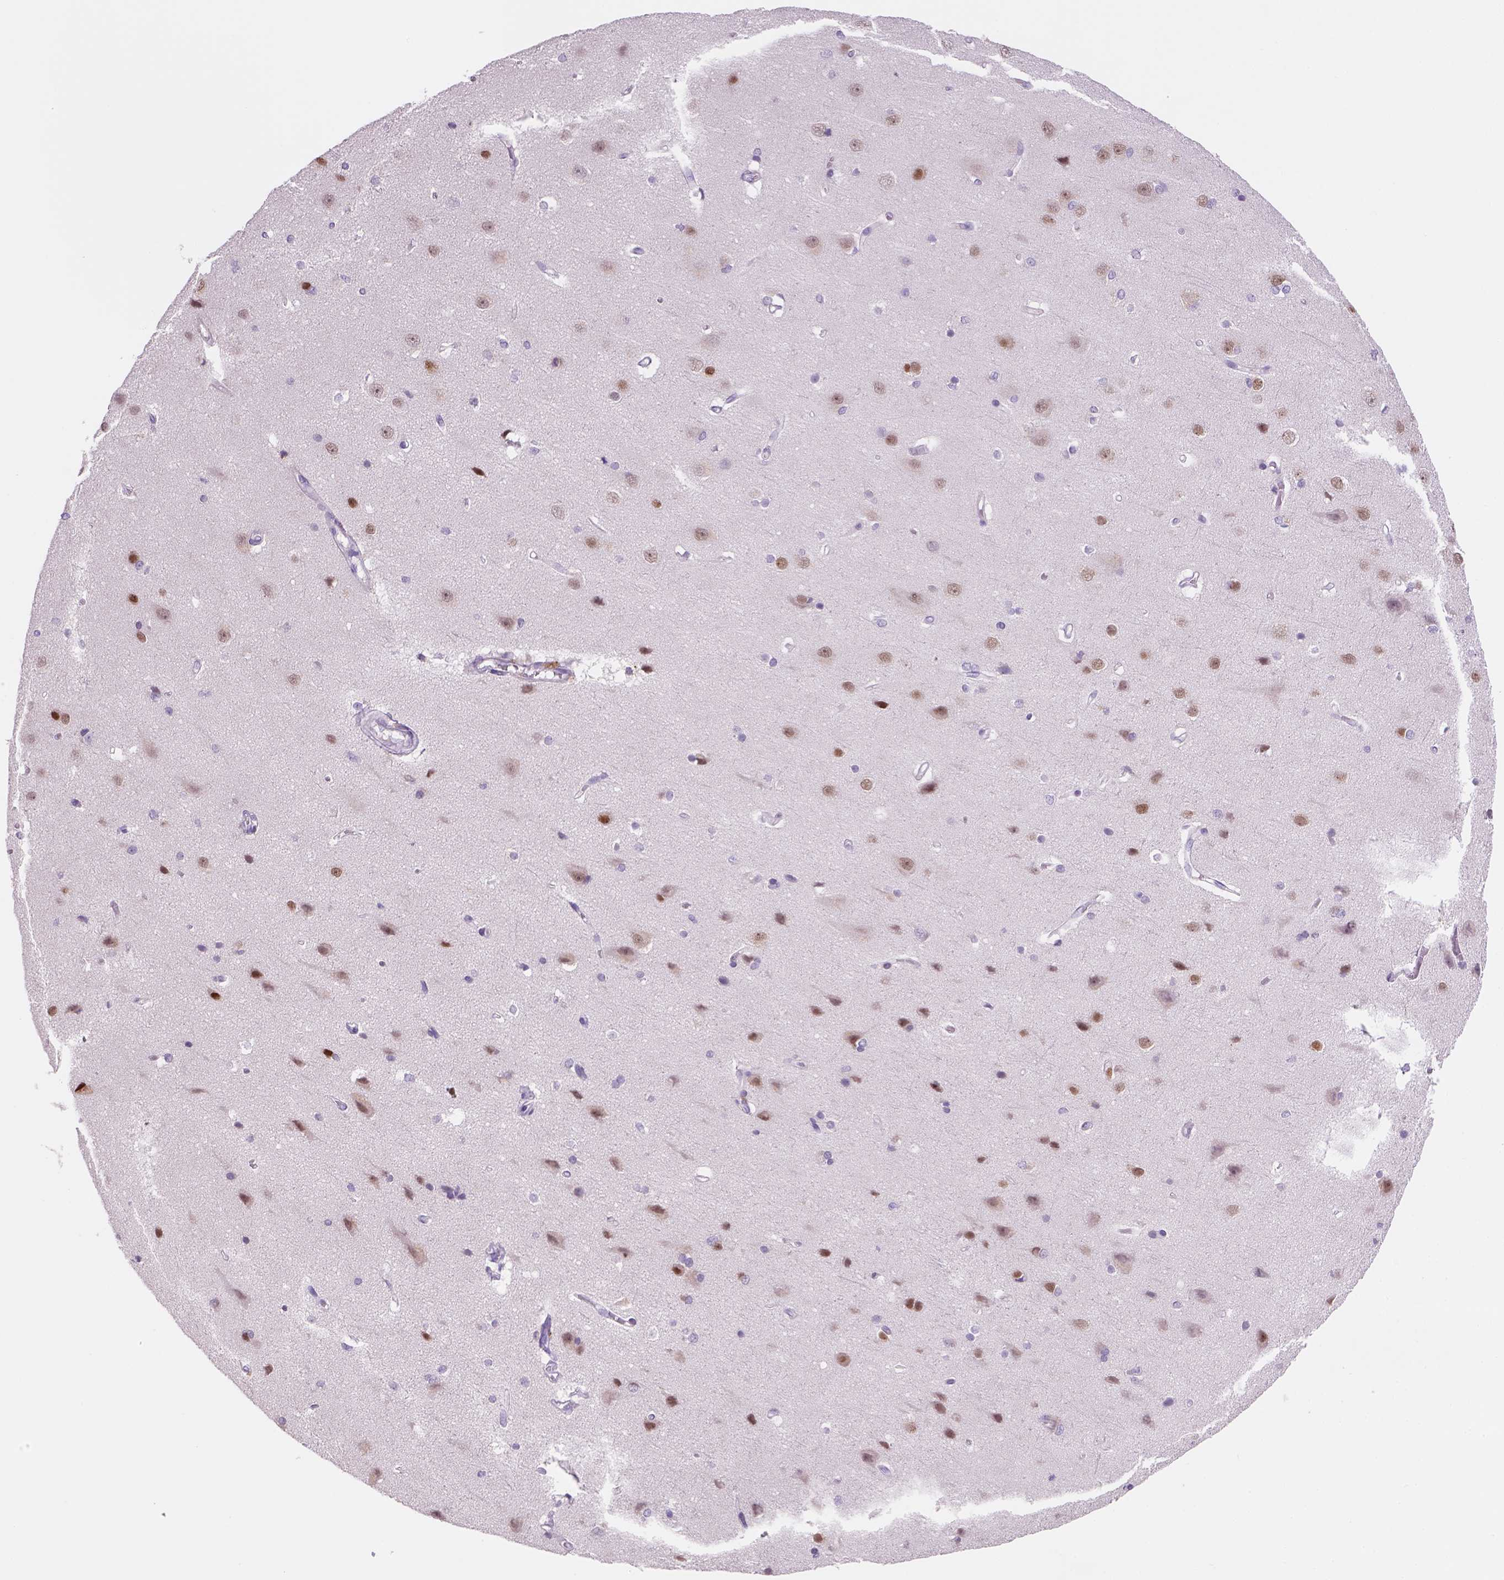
{"staining": {"intensity": "negative", "quantity": "none", "location": "none"}, "tissue": "cerebral cortex", "cell_type": "Endothelial cells", "image_type": "normal", "snomed": [{"axis": "morphology", "description": "Normal tissue, NOS"}, {"axis": "topography", "description": "Cerebral cortex"}], "caption": "Cerebral cortex stained for a protein using IHC exhibits no positivity endothelial cells.", "gene": "ZMAT4", "patient": {"sex": "male", "age": 37}}